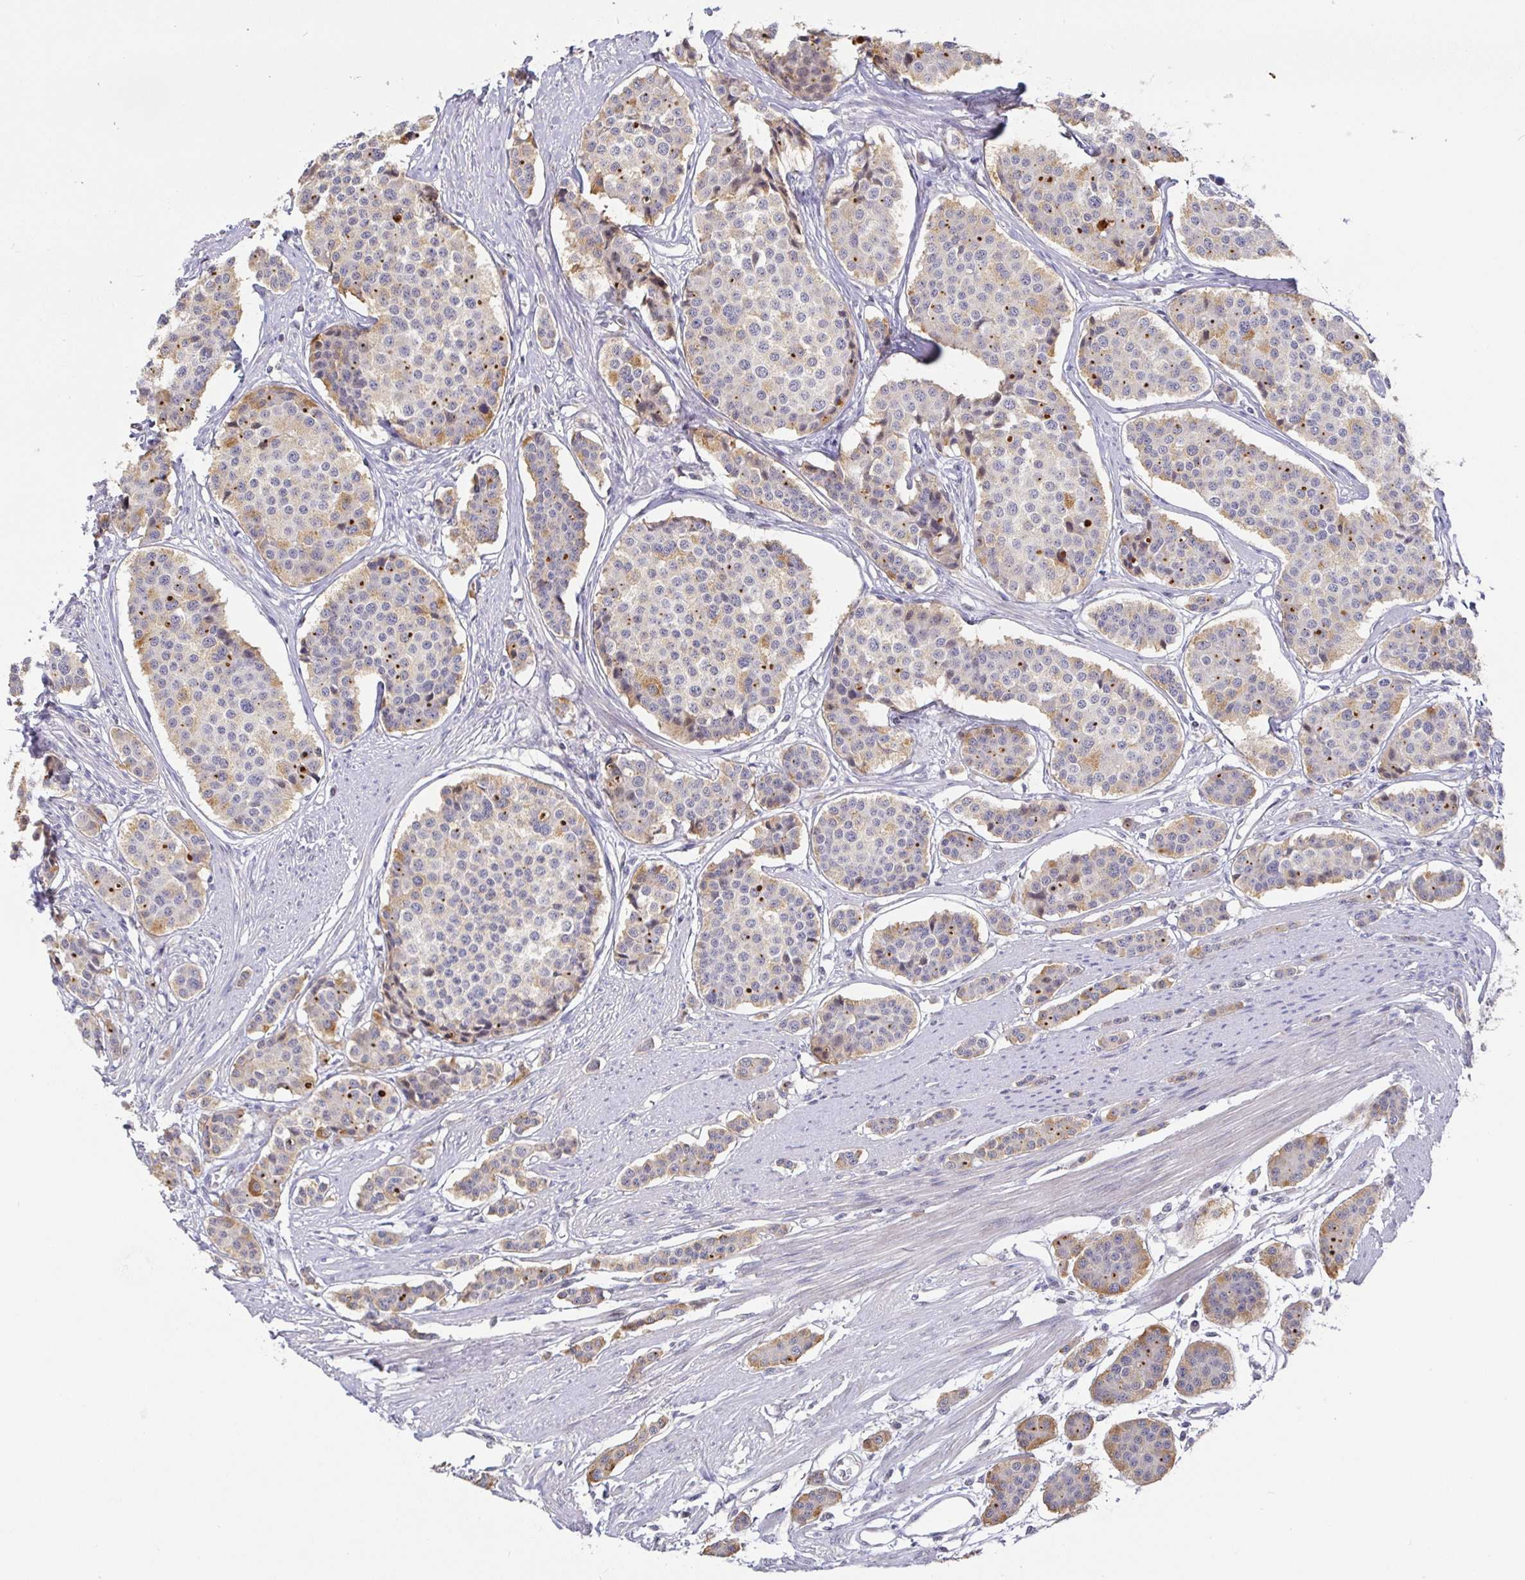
{"staining": {"intensity": "weak", "quantity": "<25%", "location": "cytoplasmic/membranous"}, "tissue": "carcinoid", "cell_type": "Tumor cells", "image_type": "cancer", "snomed": [{"axis": "morphology", "description": "Carcinoid, malignant, NOS"}, {"axis": "topography", "description": "Small intestine"}], "caption": "High power microscopy photomicrograph of an immunohistochemistry micrograph of carcinoid, revealing no significant expression in tumor cells.", "gene": "CIT", "patient": {"sex": "male", "age": 60}}